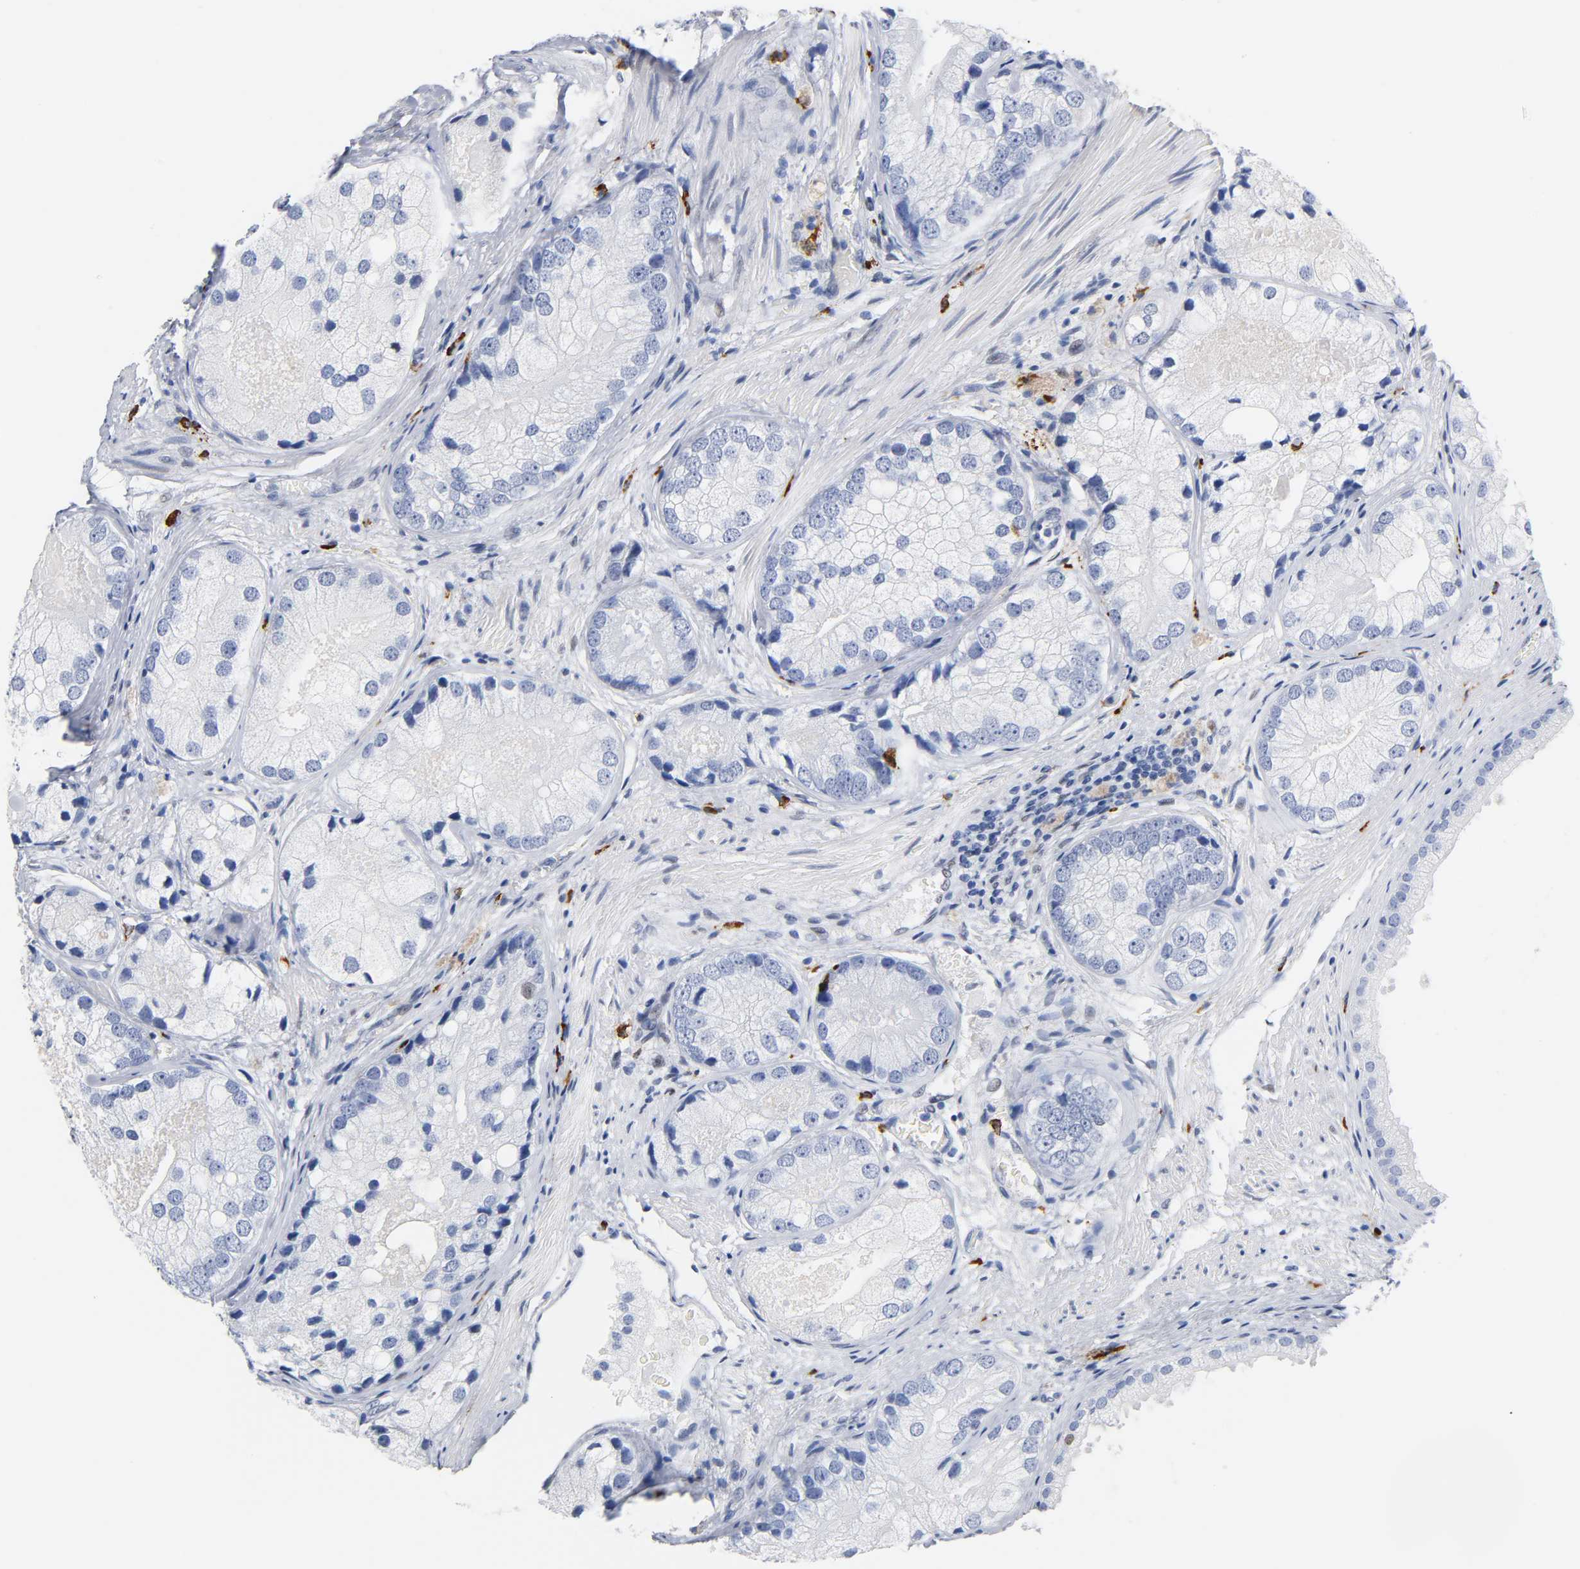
{"staining": {"intensity": "negative", "quantity": "none", "location": "none"}, "tissue": "prostate cancer", "cell_type": "Tumor cells", "image_type": "cancer", "snomed": [{"axis": "morphology", "description": "Adenocarcinoma, Low grade"}, {"axis": "topography", "description": "Prostate"}], "caption": "A photomicrograph of human prostate cancer is negative for staining in tumor cells. Brightfield microscopy of IHC stained with DAB (brown) and hematoxylin (blue), captured at high magnification.", "gene": "NAB2", "patient": {"sex": "male", "age": 69}}